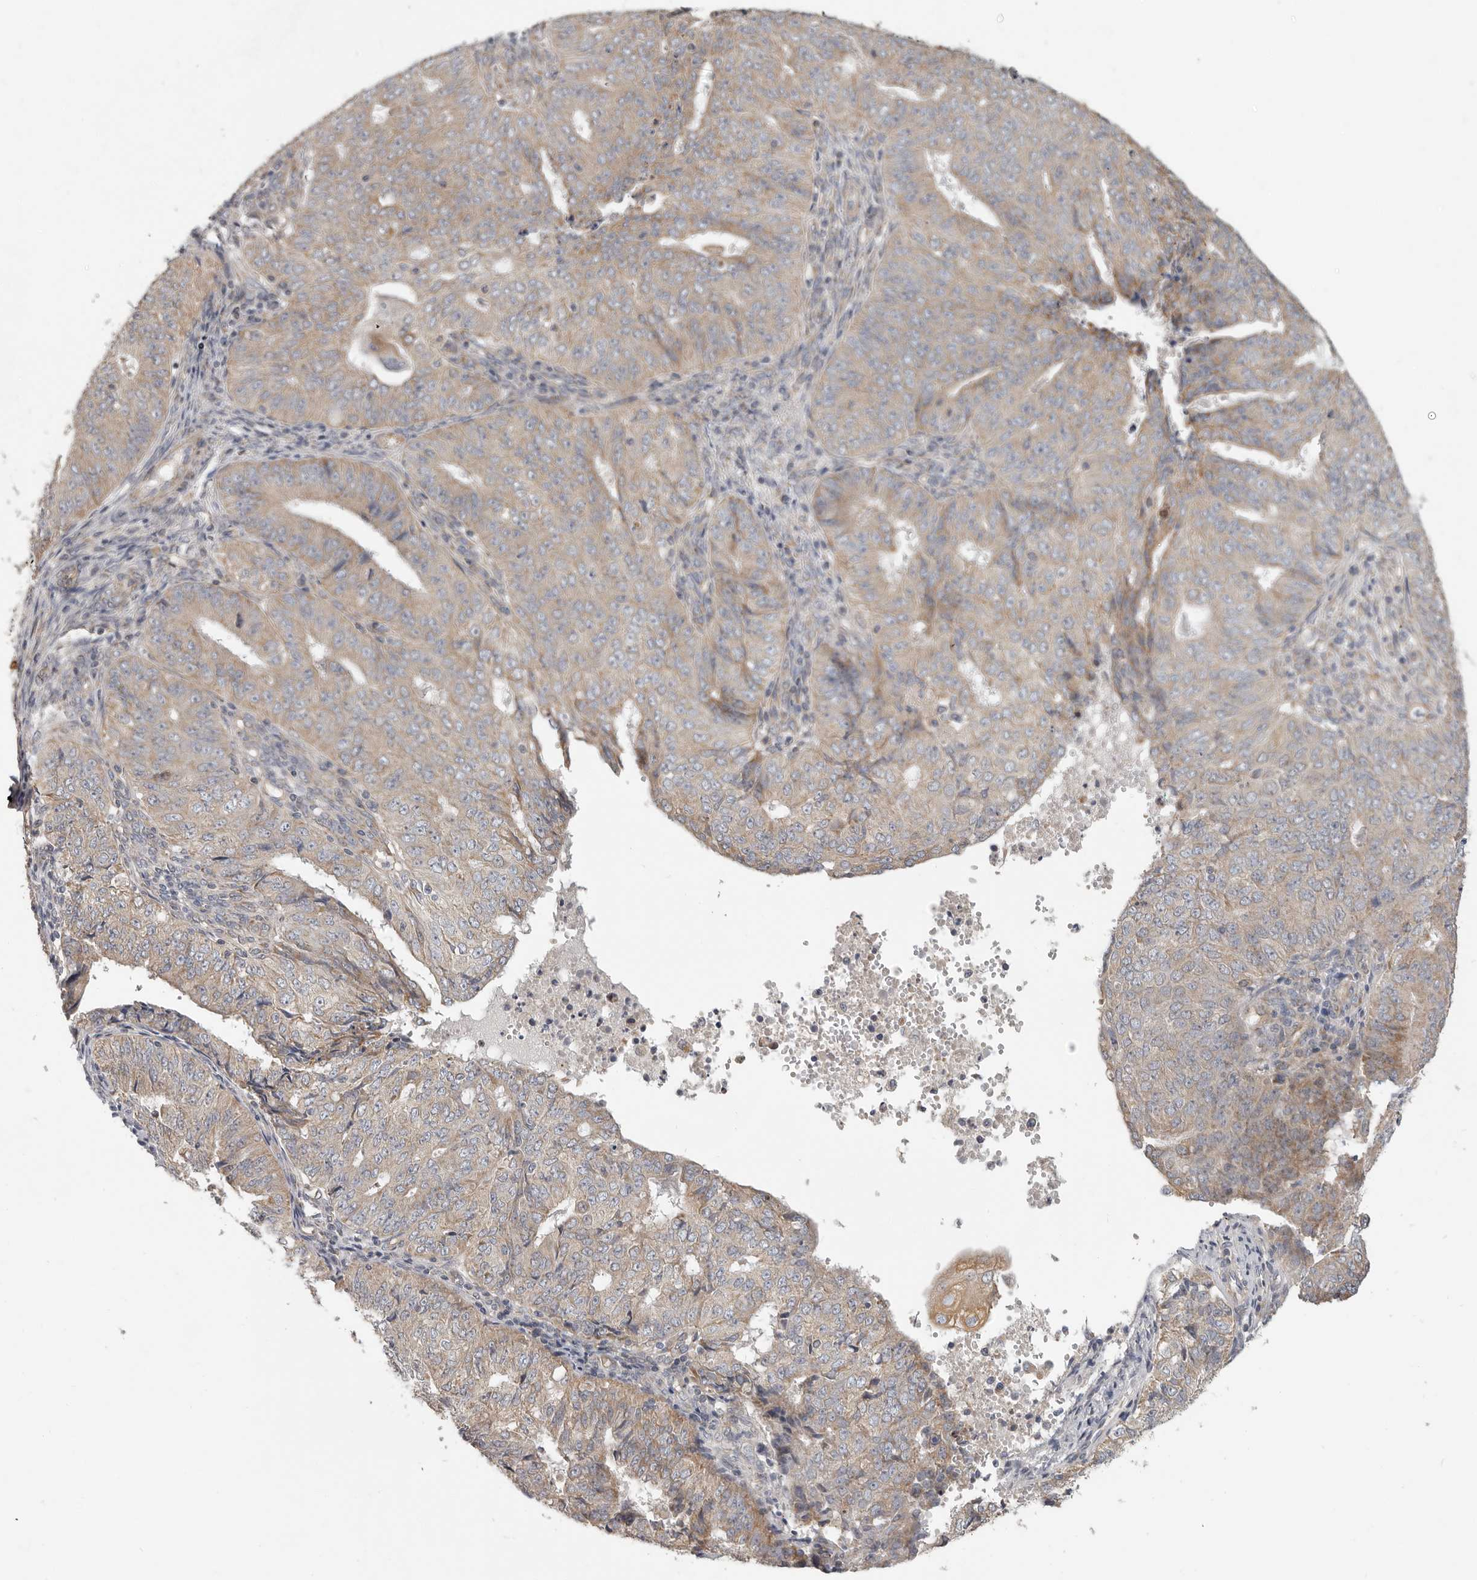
{"staining": {"intensity": "moderate", "quantity": ">75%", "location": "cytoplasmic/membranous"}, "tissue": "endometrial cancer", "cell_type": "Tumor cells", "image_type": "cancer", "snomed": [{"axis": "morphology", "description": "Adenocarcinoma, NOS"}, {"axis": "topography", "description": "Endometrium"}], "caption": "Immunohistochemistry image of endometrial cancer stained for a protein (brown), which shows medium levels of moderate cytoplasmic/membranous staining in approximately >75% of tumor cells.", "gene": "UNK", "patient": {"sex": "female", "age": 32}}